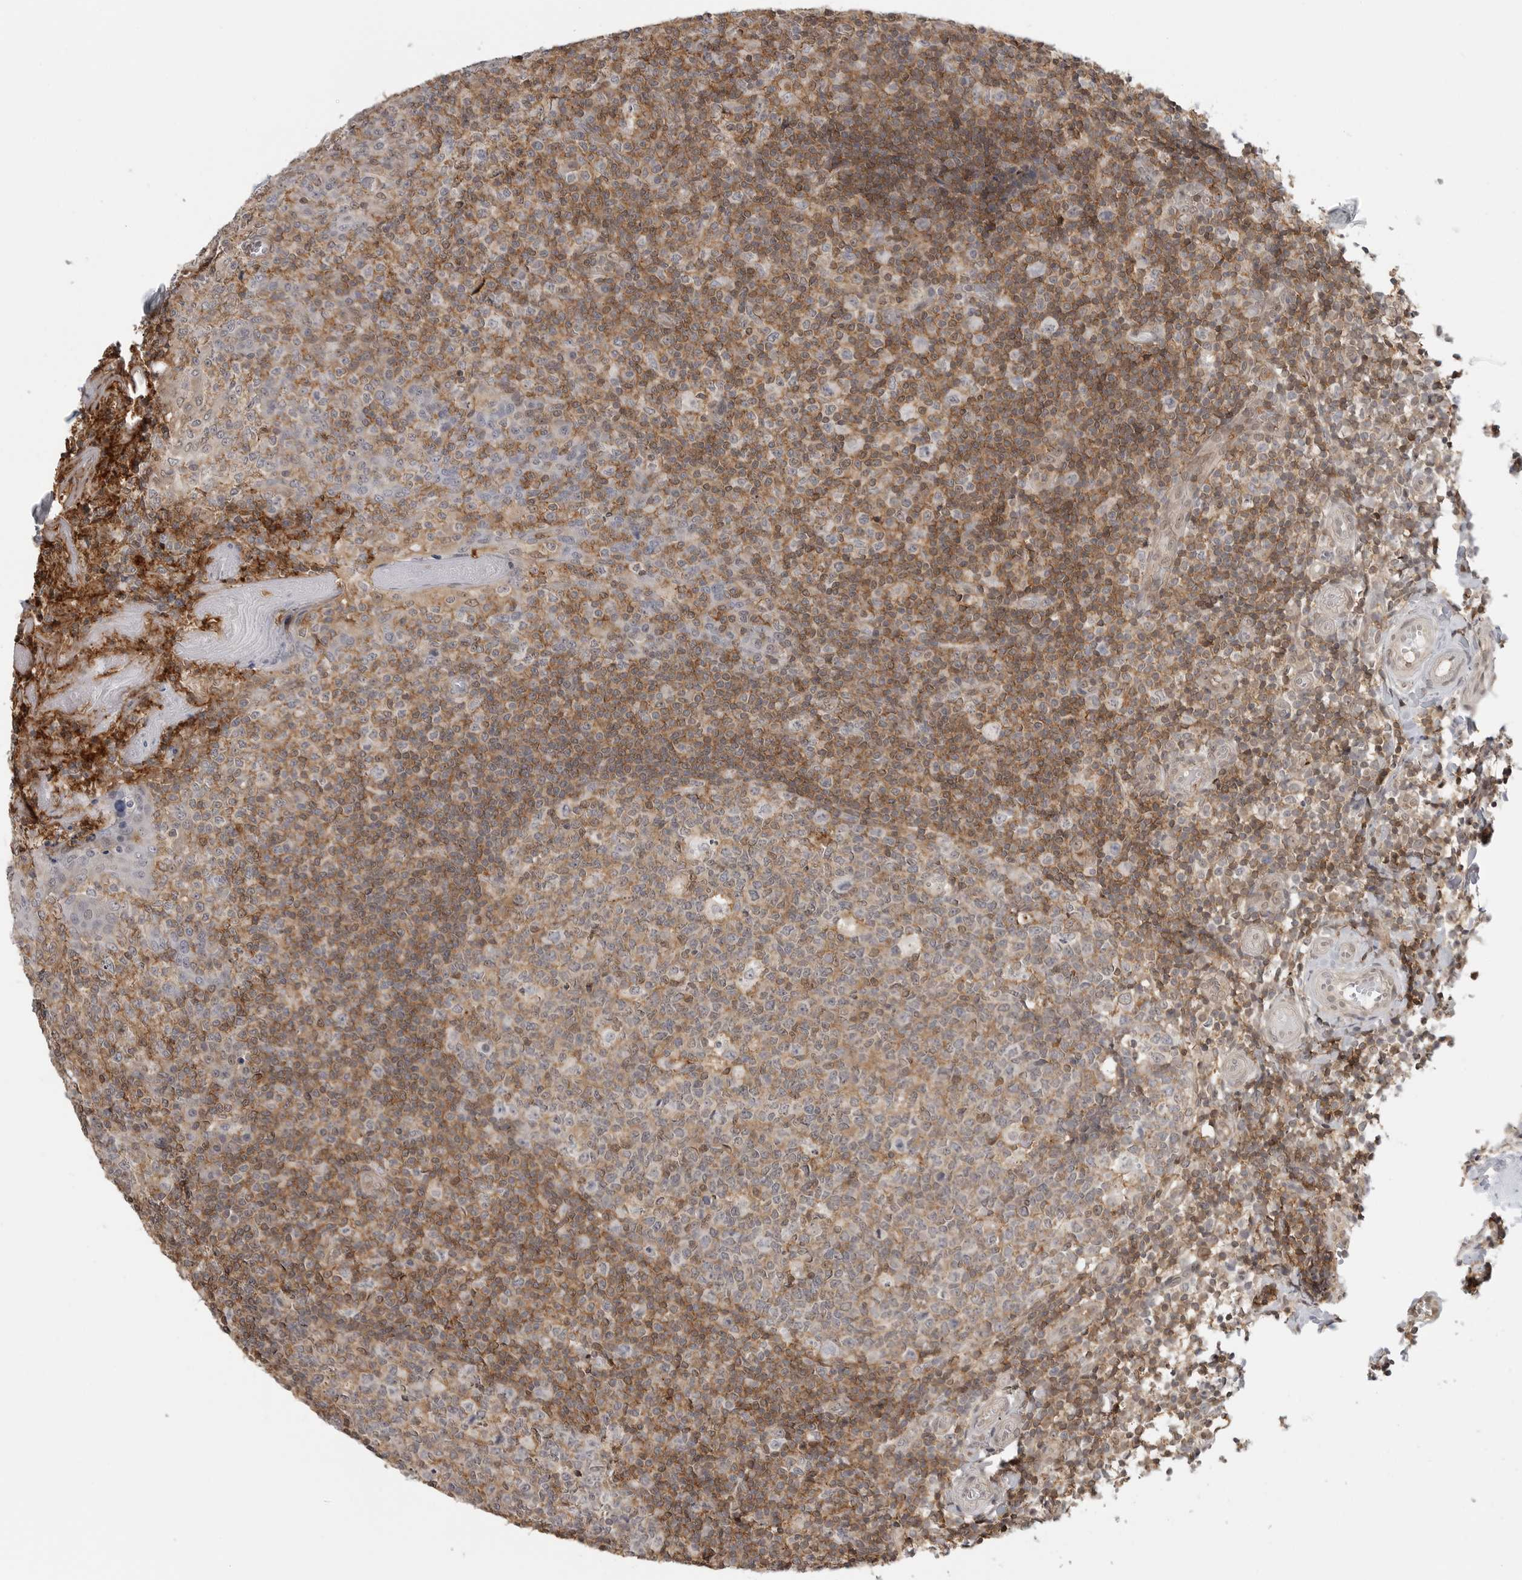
{"staining": {"intensity": "moderate", "quantity": "25%-75%", "location": "cytoplasmic/membranous"}, "tissue": "tonsil", "cell_type": "Germinal center cells", "image_type": "normal", "snomed": [{"axis": "morphology", "description": "Normal tissue, NOS"}, {"axis": "topography", "description": "Tonsil"}], "caption": "A high-resolution micrograph shows IHC staining of unremarkable tonsil, which reveals moderate cytoplasmic/membranous expression in approximately 25%-75% of germinal center cells.", "gene": "ANXA11", "patient": {"sex": "female", "age": 19}}